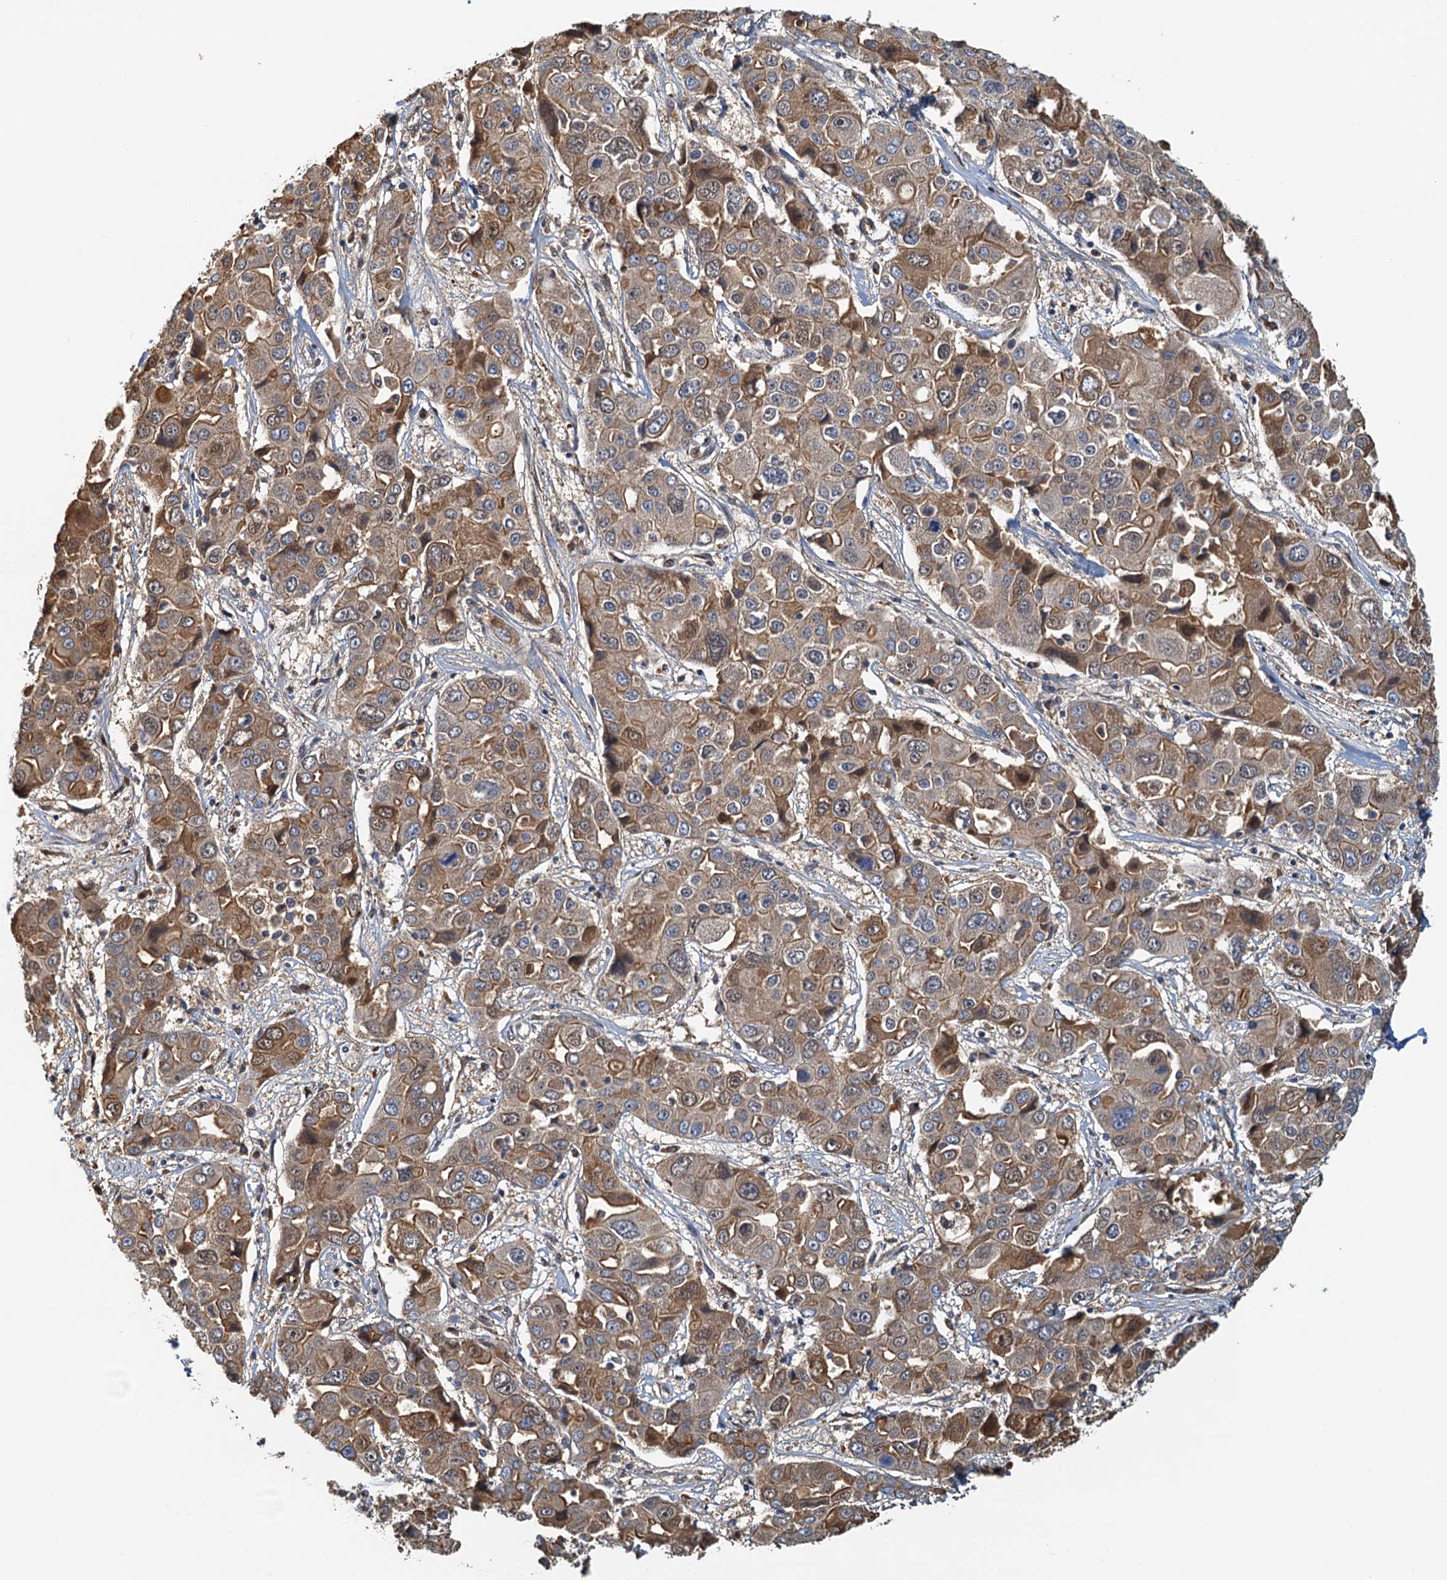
{"staining": {"intensity": "moderate", "quantity": "25%-75%", "location": "cytoplasmic/membranous"}, "tissue": "liver cancer", "cell_type": "Tumor cells", "image_type": "cancer", "snomed": [{"axis": "morphology", "description": "Cholangiocarcinoma"}, {"axis": "topography", "description": "Liver"}], "caption": "A high-resolution image shows immunohistochemistry staining of liver cancer (cholangiocarcinoma), which demonstrates moderate cytoplasmic/membranous expression in approximately 25%-75% of tumor cells.", "gene": "UBL7", "patient": {"sex": "male", "age": 67}}